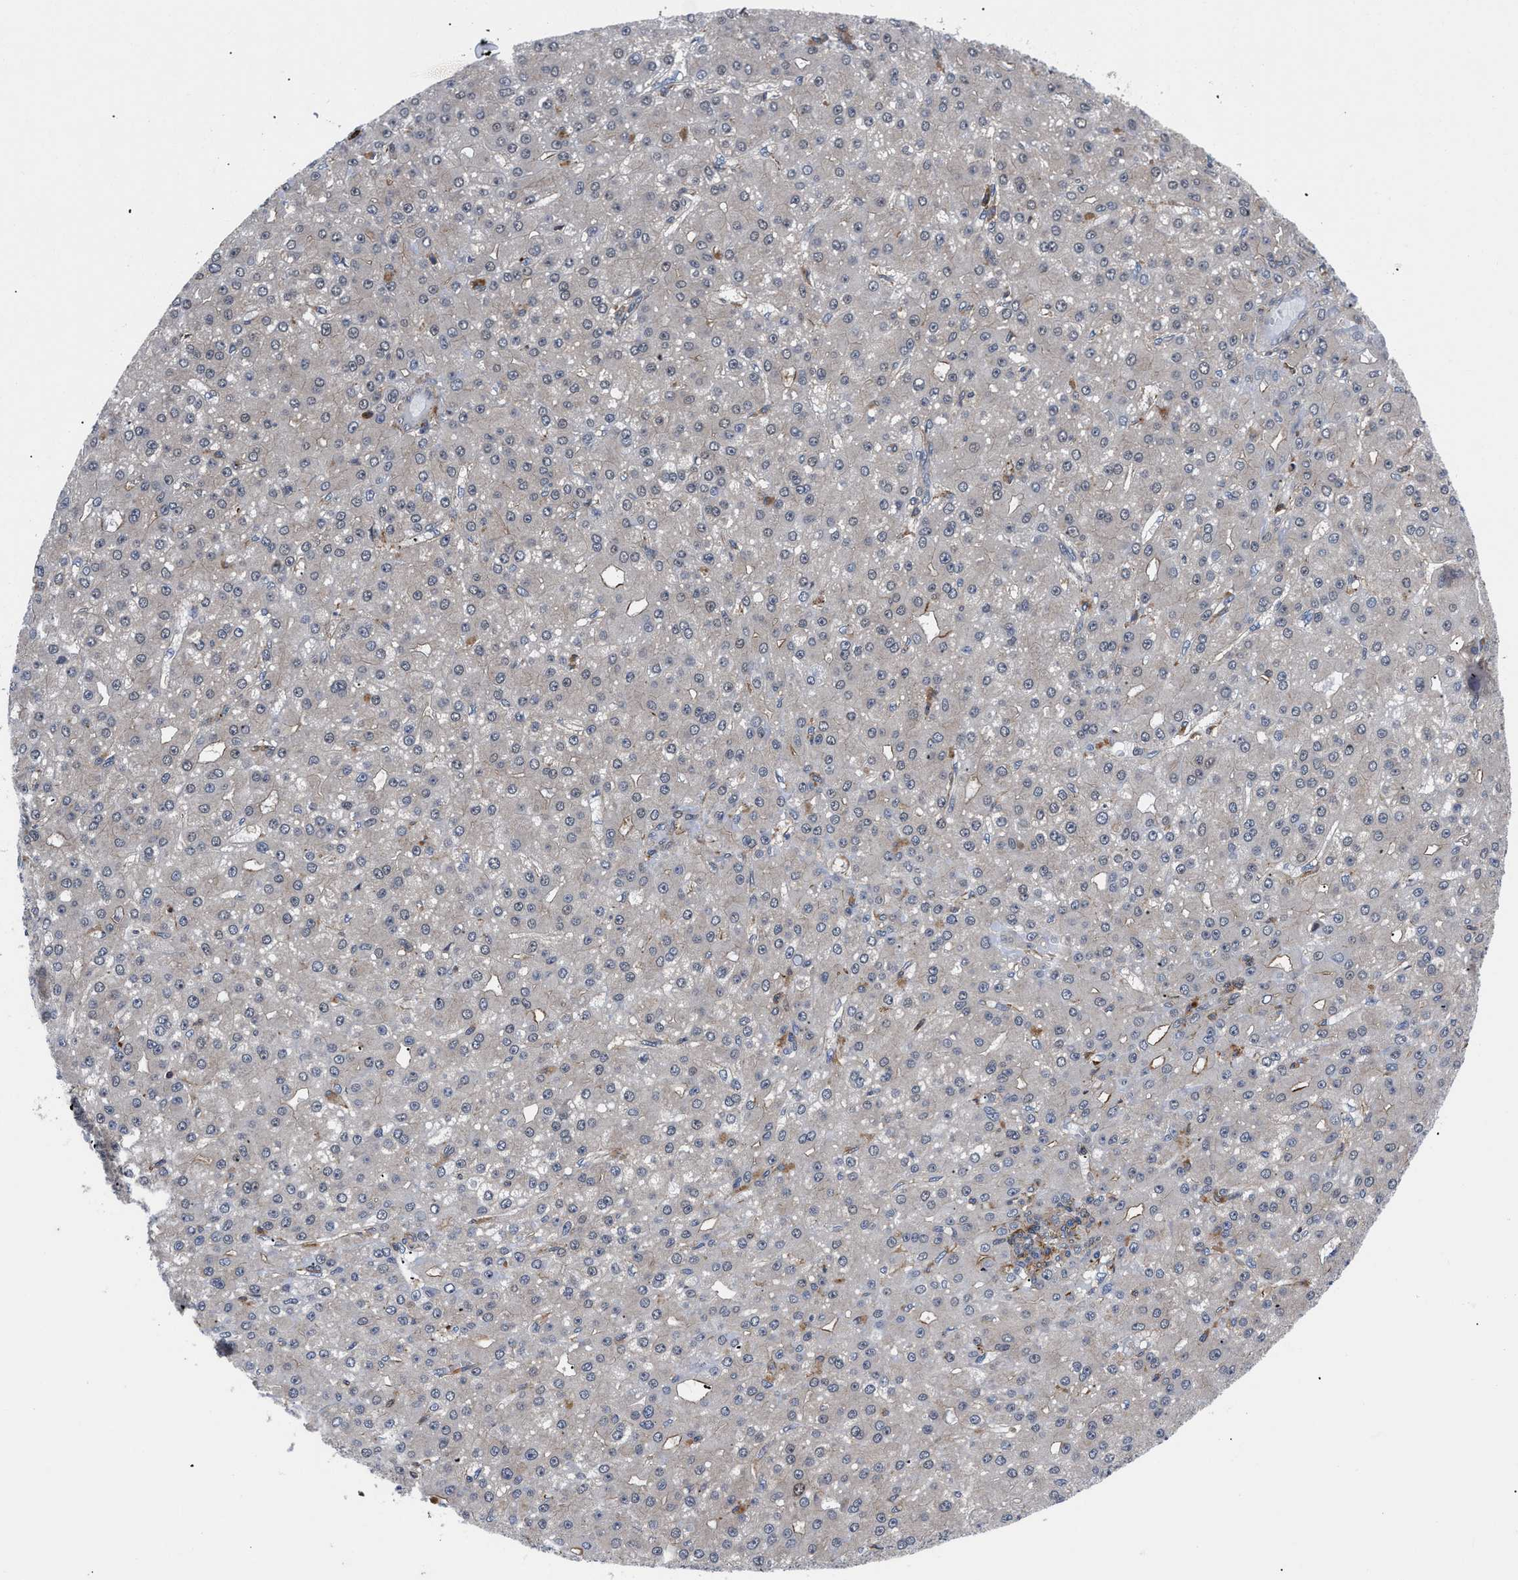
{"staining": {"intensity": "moderate", "quantity": "25%-75%", "location": "cytoplasmic/membranous"}, "tissue": "liver cancer", "cell_type": "Tumor cells", "image_type": "cancer", "snomed": [{"axis": "morphology", "description": "Carcinoma, Hepatocellular, NOS"}, {"axis": "topography", "description": "Liver"}], "caption": "Hepatocellular carcinoma (liver) stained with a protein marker reveals moderate staining in tumor cells.", "gene": "SPAST", "patient": {"sex": "male", "age": 67}}